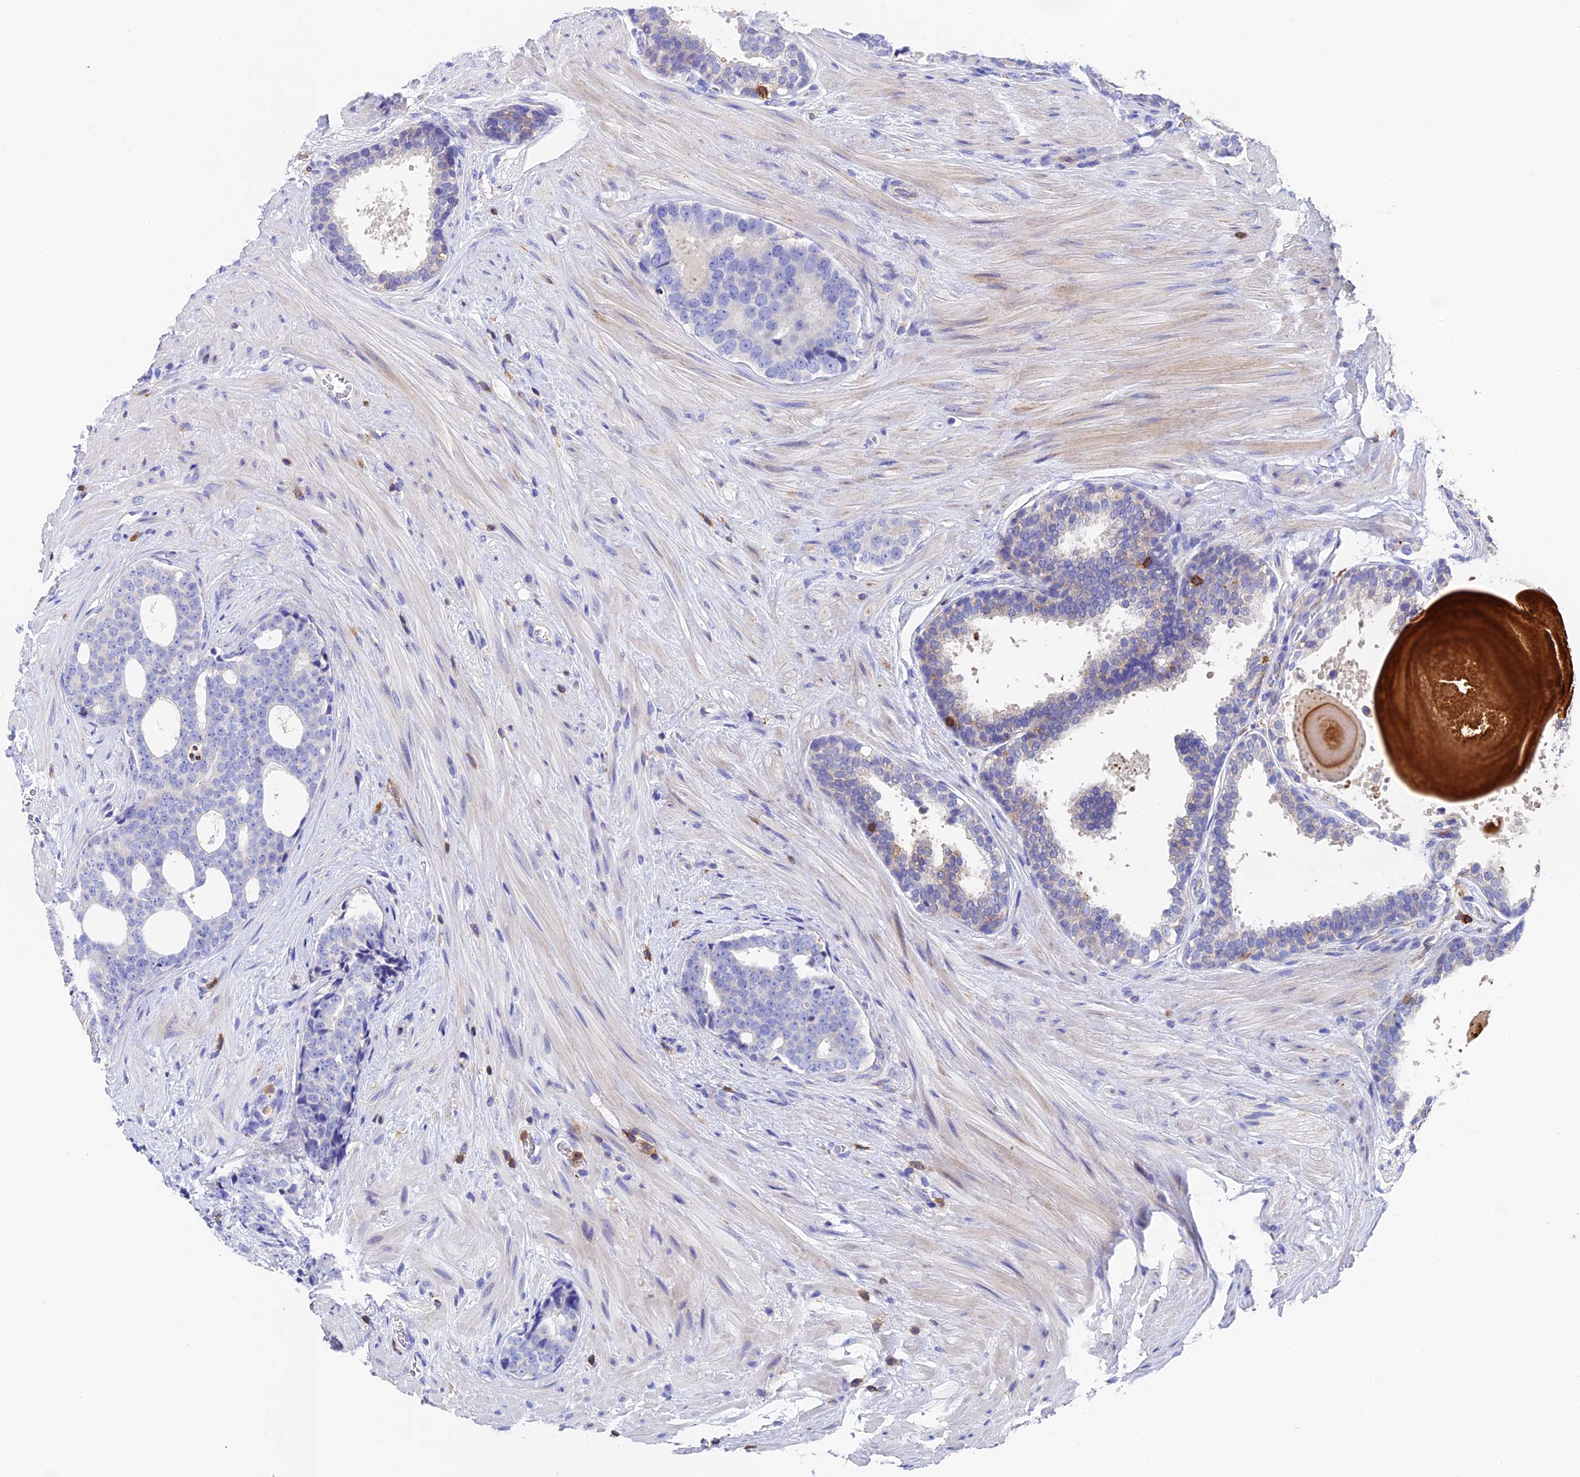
{"staining": {"intensity": "negative", "quantity": "none", "location": "none"}, "tissue": "prostate cancer", "cell_type": "Tumor cells", "image_type": "cancer", "snomed": [{"axis": "morphology", "description": "Adenocarcinoma, High grade"}, {"axis": "topography", "description": "Prostate"}], "caption": "Tumor cells are negative for brown protein staining in adenocarcinoma (high-grade) (prostate).", "gene": "ADAT1", "patient": {"sex": "male", "age": 56}}